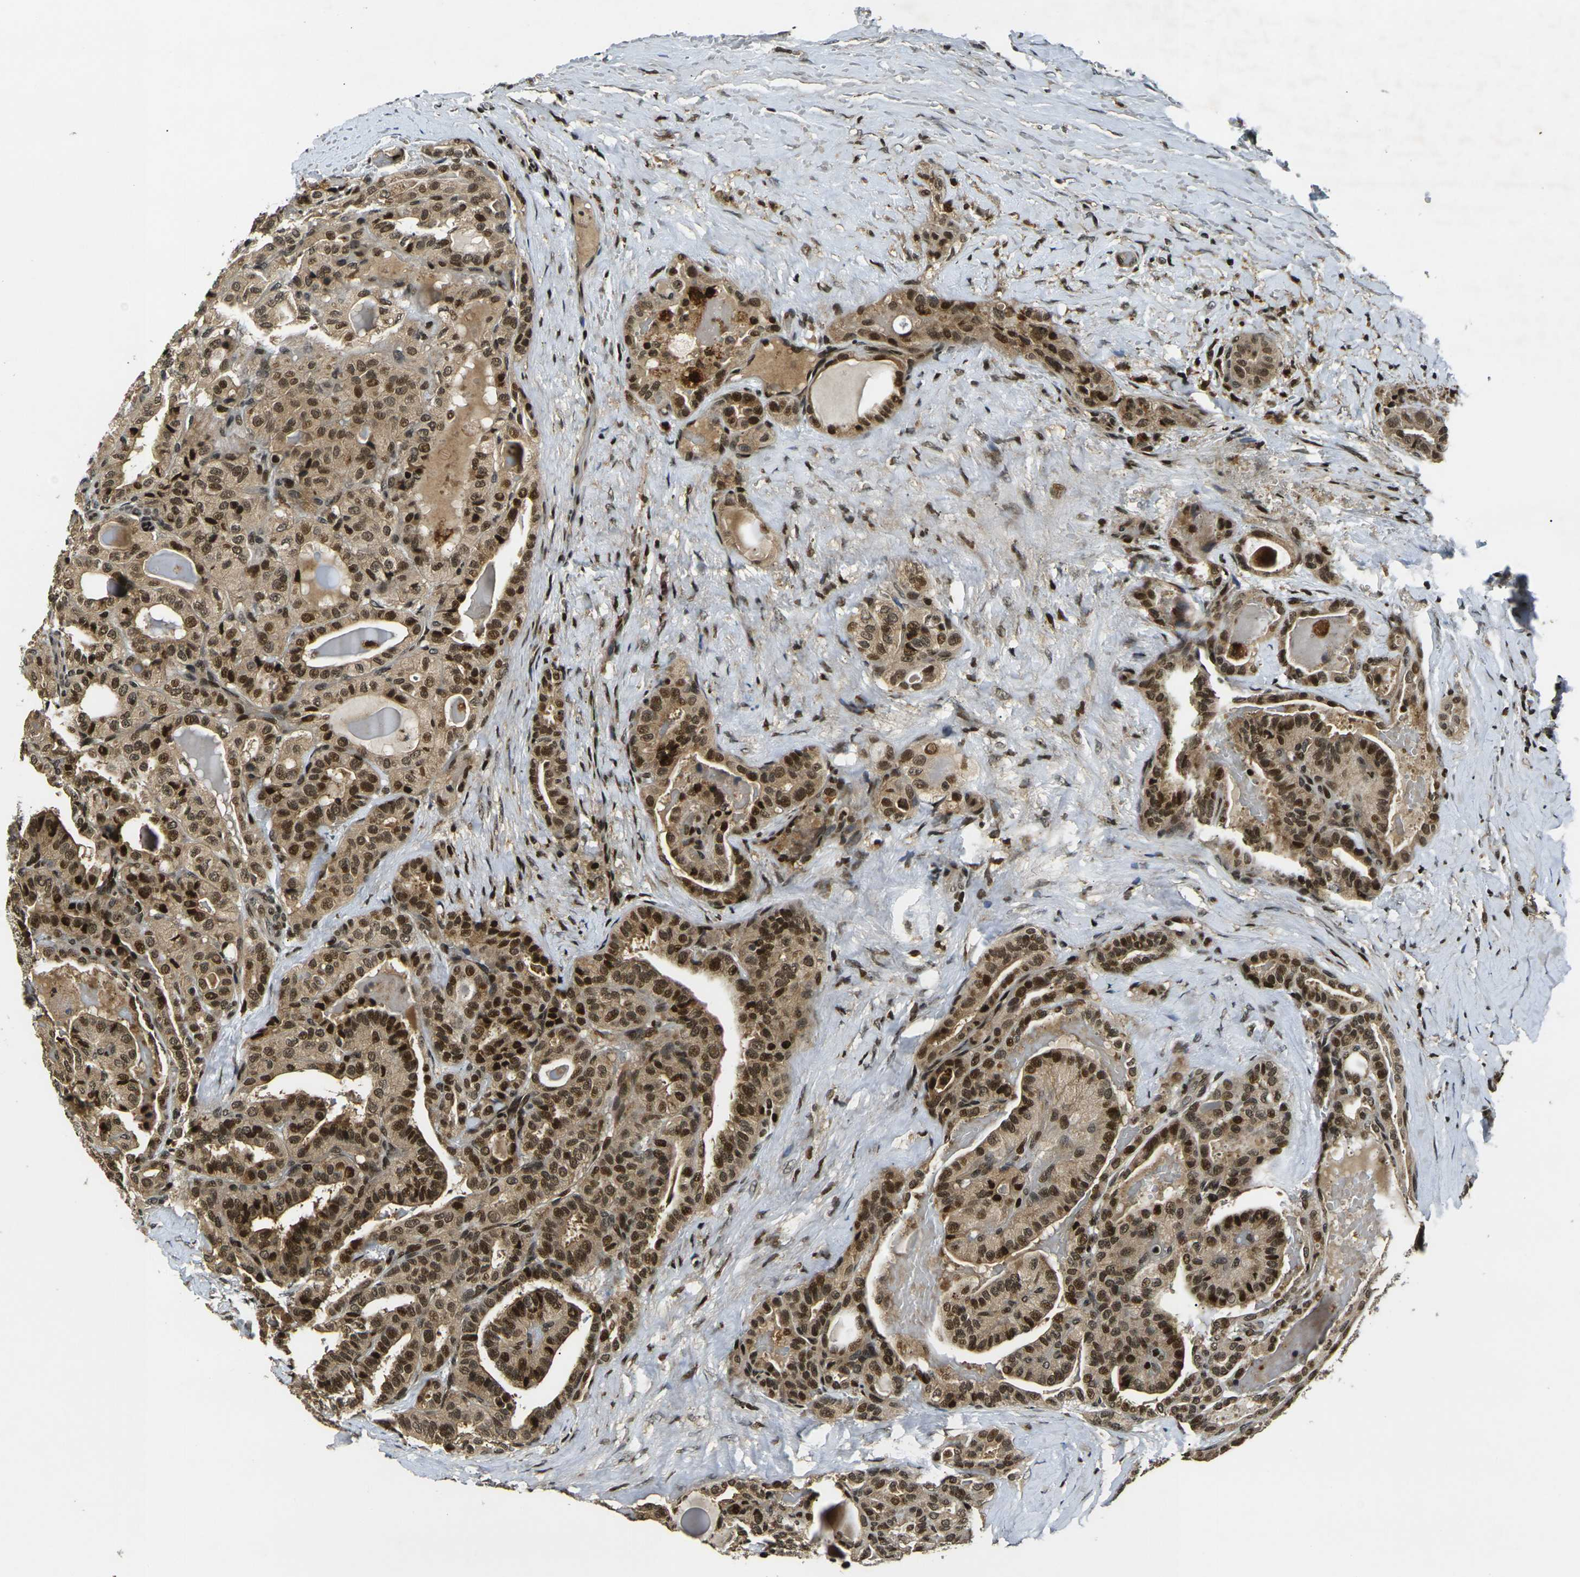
{"staining": {"intensity": "strong", "quantity": ">75%", "location": "cytoplasmic/membranous,nuclear"}, "tissue": "thyroid cancer", "cell_type": "Tumor cells", "image_type": "cancer", "snomed": [{"axis": "morphology", "description": "Papillary adenocarcinoma, NOS"}, {"axis": "topography", "description": "Thyroid gland"}], "caption": "About >75% of tumor cells in thyroid cancer show strong cytoplasmic/membranous and nuclear protein positivity as visualized by brown immunohistochemical staining.", "gene": "ACTL6A", "patient": {"sex": "male", "age": 77}}